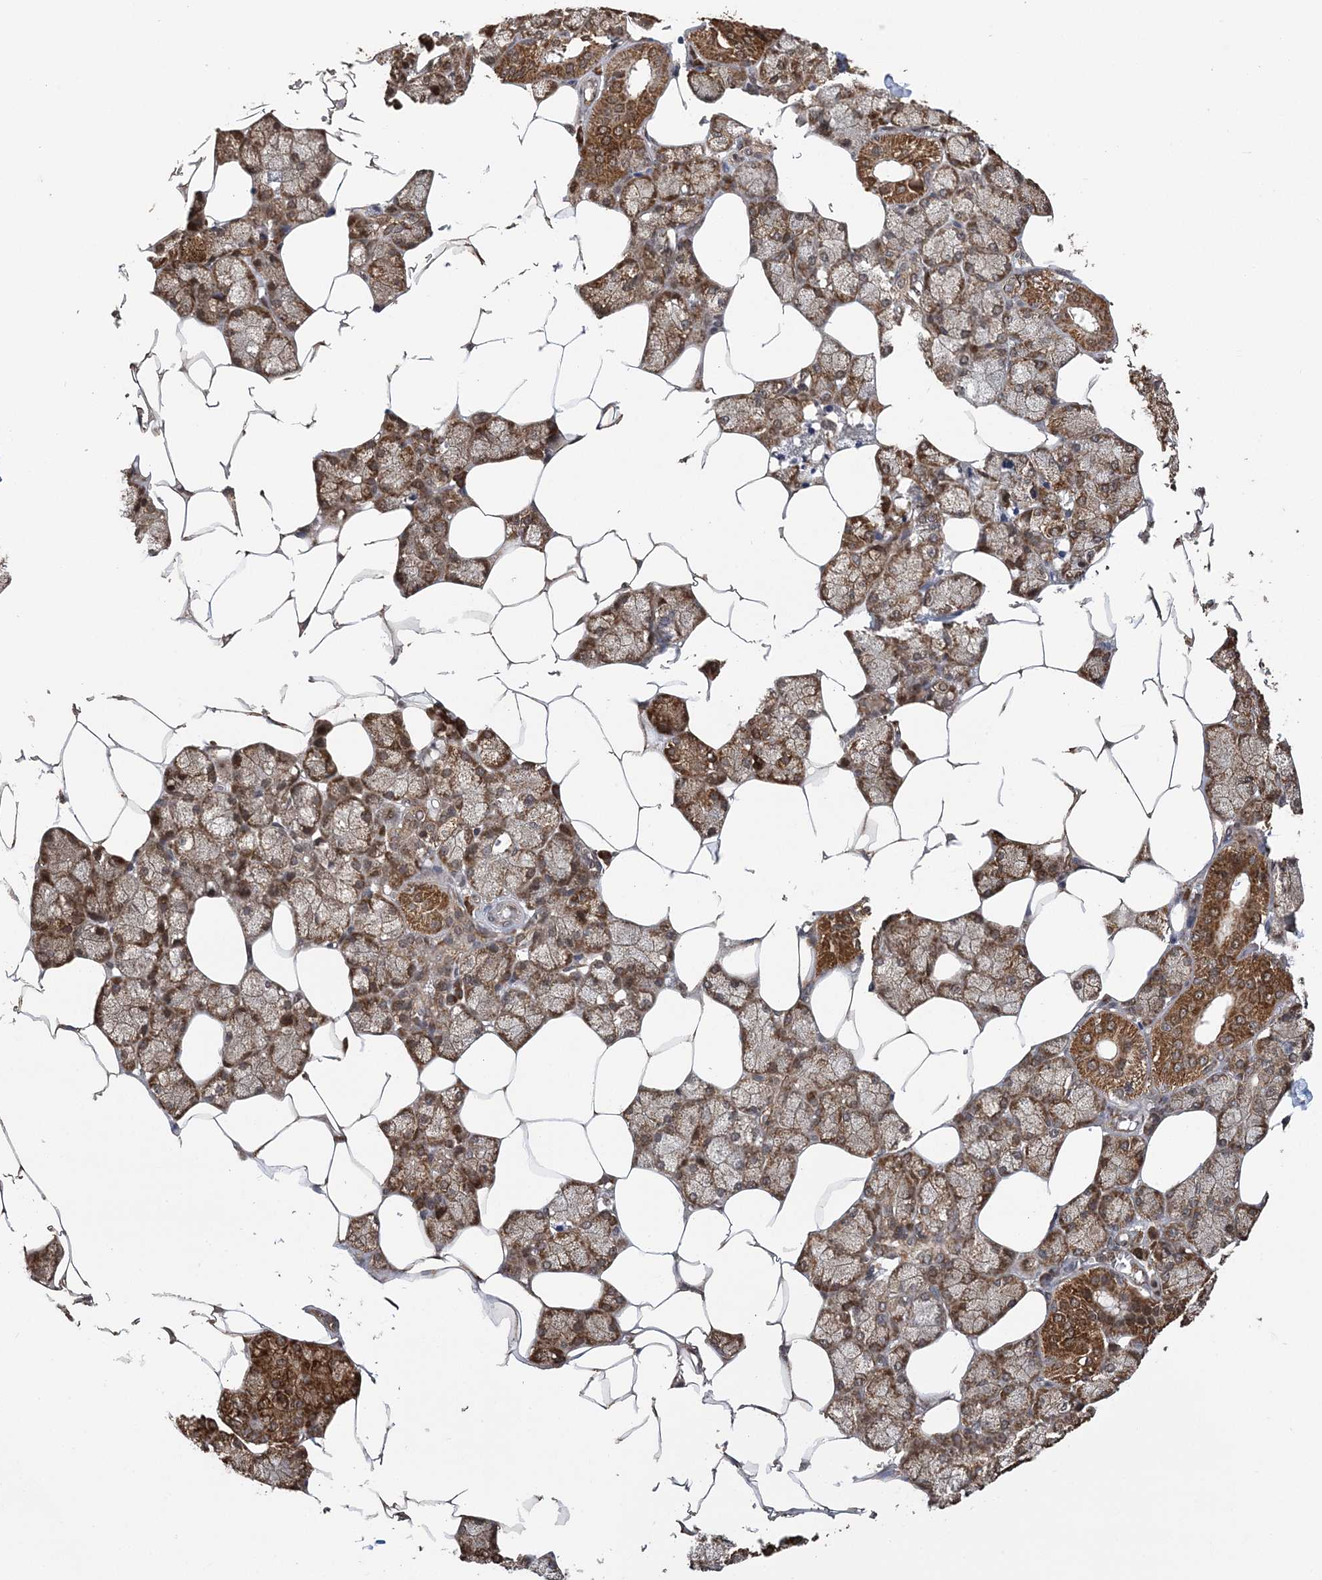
{"staining": {"intensity": "moderate", "quantity": ">75%", "location": "cytoplasmic/membranous"}, "tissue": "salivary gland", "cell_type": "Glandular cells", "image_type": "normal", "snomed": [{"axis": "morphology", "description": "Normal tissue, NOS"}, {"axis": "topography", "description": "Salivary gland"}], "caption": "A micrograph of human salivary gland stained for a protein displays moderate cytoplasmic/membranous brown staining in glandular cells.", "gene": "PCBP1", "patient": {"sex": "male", "age": 62}}